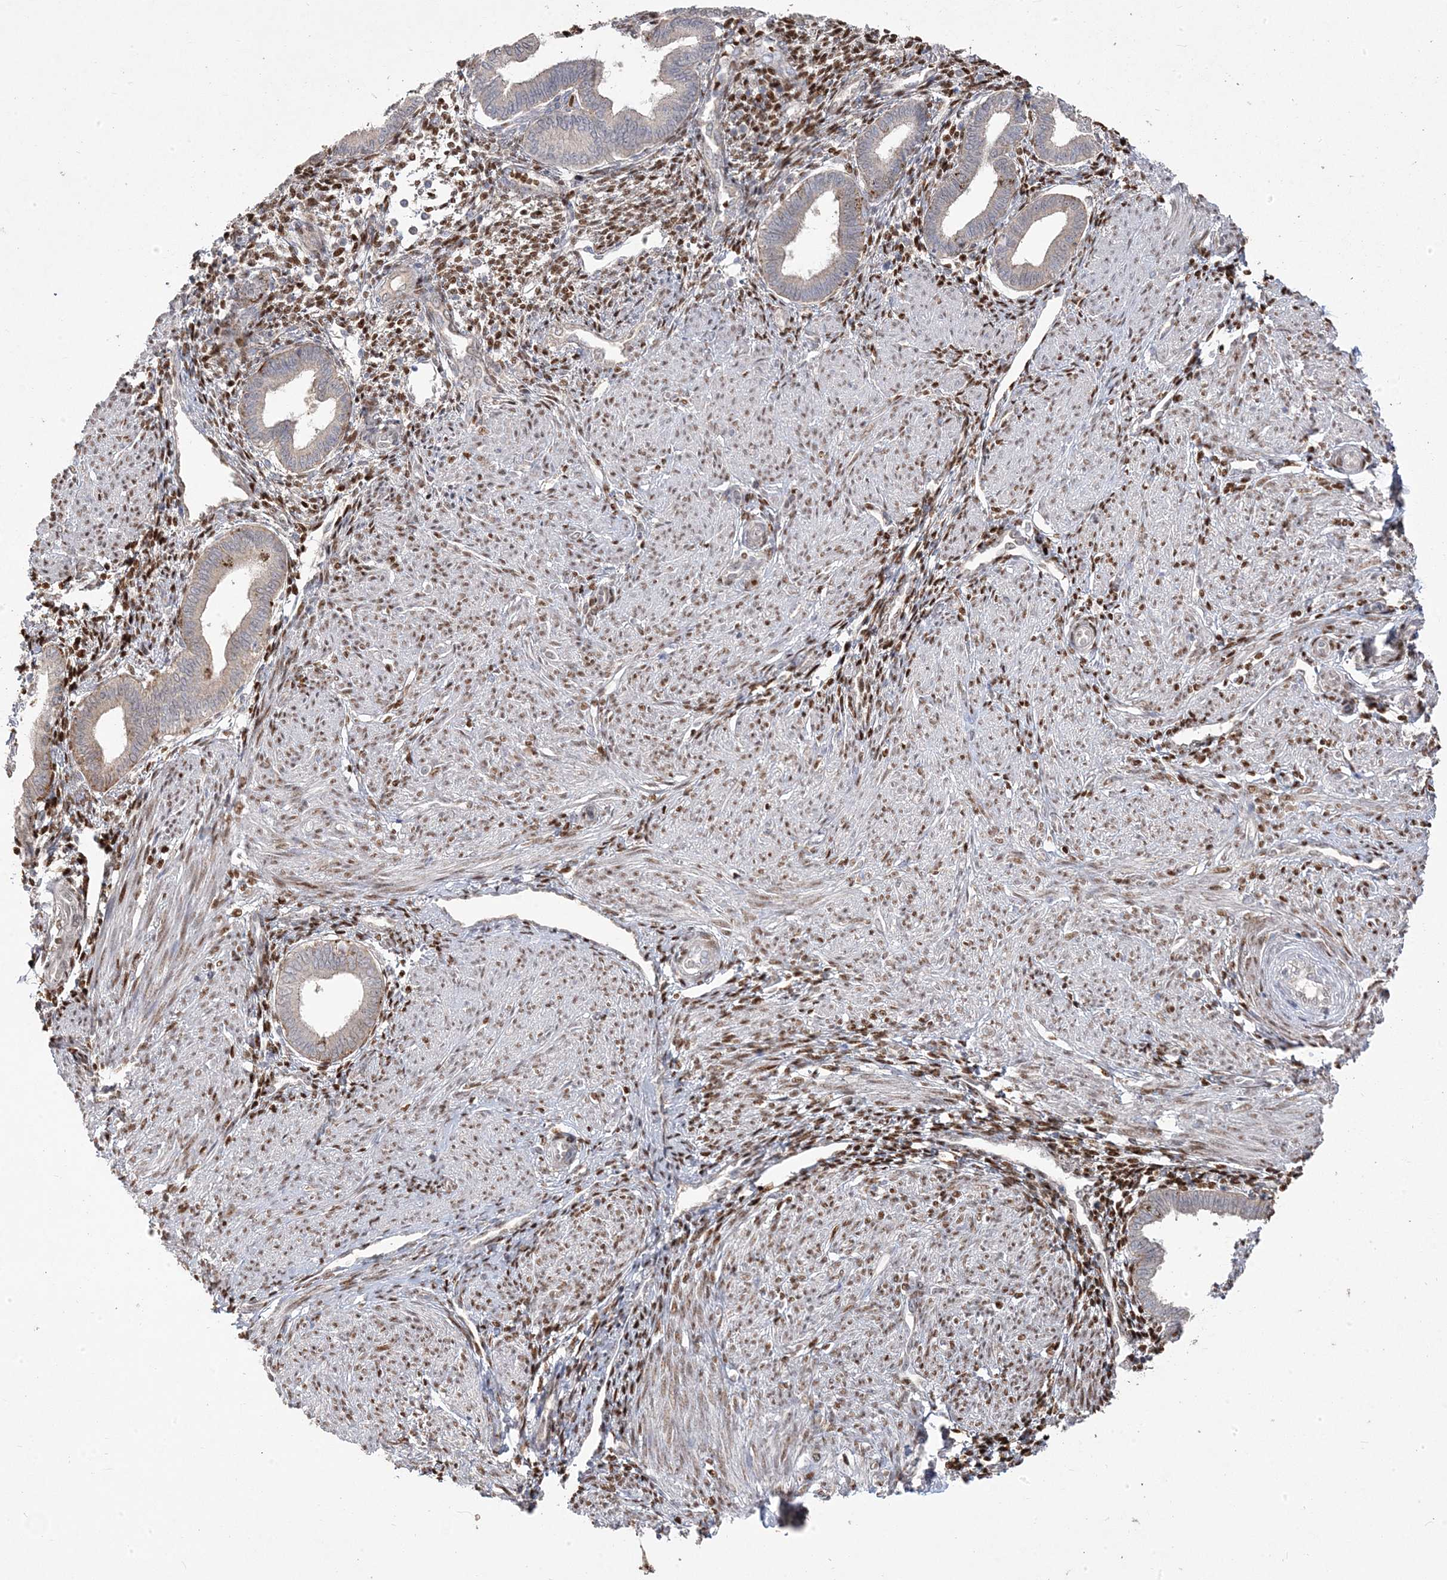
{"staining": {"intensity": "strong", "quantity": "25%-75%", "location": "nuclear"}, "tissue": "endometrium", "cell_type": "Cells in endometrial stroma", "image_type": "normal", "snomed": [{"axis": "morphology", "description": "Normal tissue, NOS"}, {"axis": "topography", "description": "Endometrium"}], "caption": "Immunohistochemistry (IHC) of unremarkable endometrium shows high levels of strong nuclear positivity in approximately 25%-75% of cells in endometrial stroma. The protein is stained brown, and the nuclei are stained in blue (DAB IHC with brightfield microscopy, high magnification).", "gene": "PPOX", "patient": {"sex": "female", "age": 53}}